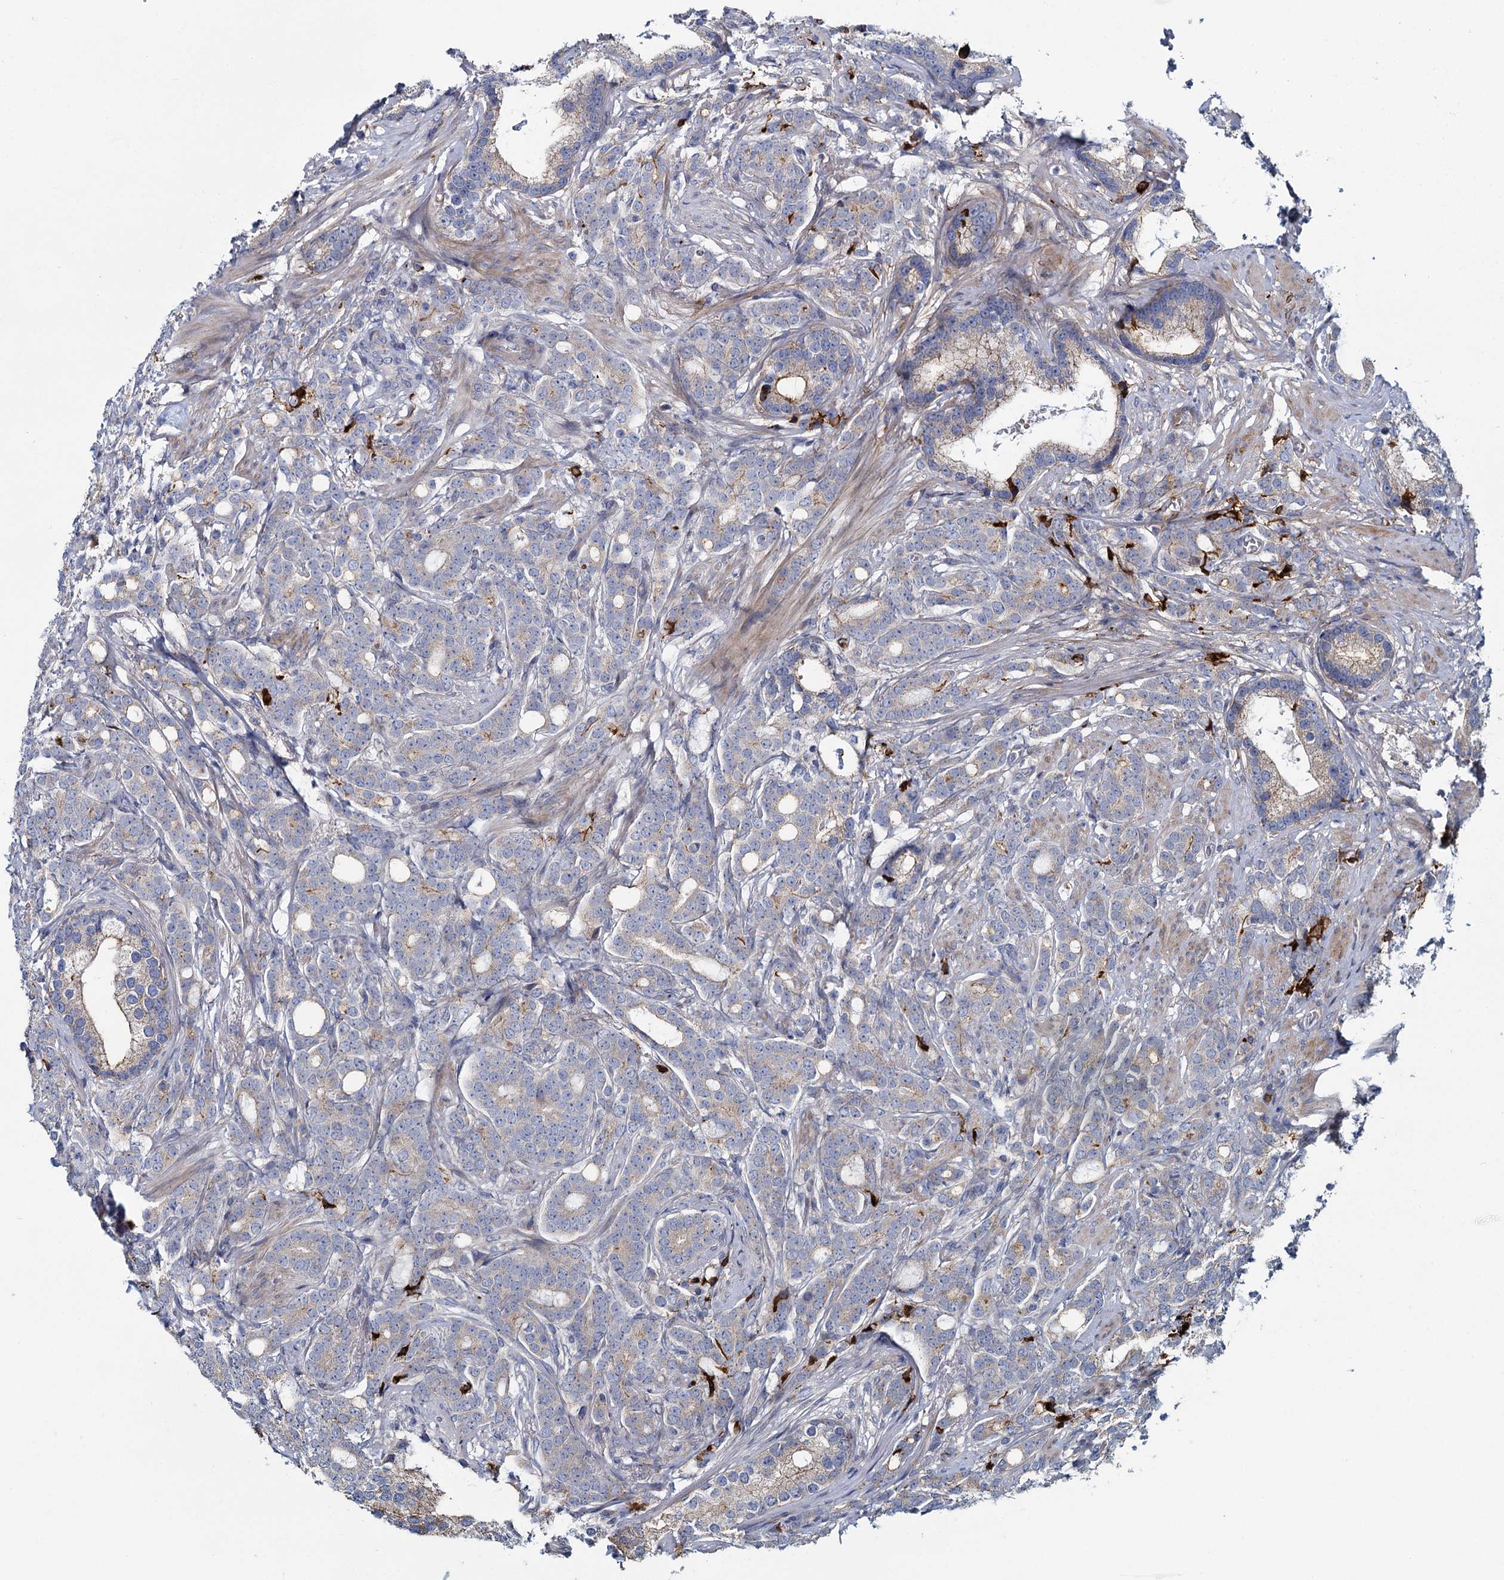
{"staining": {"intensity": "weak", "quantity": "25%-75%", "location": "cytoplasmic/membranous"}, "tissue": "prostate cancer", "cell_type": "Tumor cells", "image_type": "cancer", "snomed": [{"axis": "morphology", "description": "Adenocarcinoma, Low grade"}, {"axis": "topography", "description": "Prostate"}], "caption": "High-magnification brightfield microscopy of prostate low-grade adenocarcinoma stained with DAB (3,3'-diaminobenzidine) (brown) and counterstained with hematoxylin (blue). tumor cells exhibit weak cytoplasmic/membranous expression is present in about25%-75% of cells. (DAB = brown stain, brightfield microscopy at high magnification).", "gene": "DCUN1D2", "patient": {"sex": "male", "age": 71}}